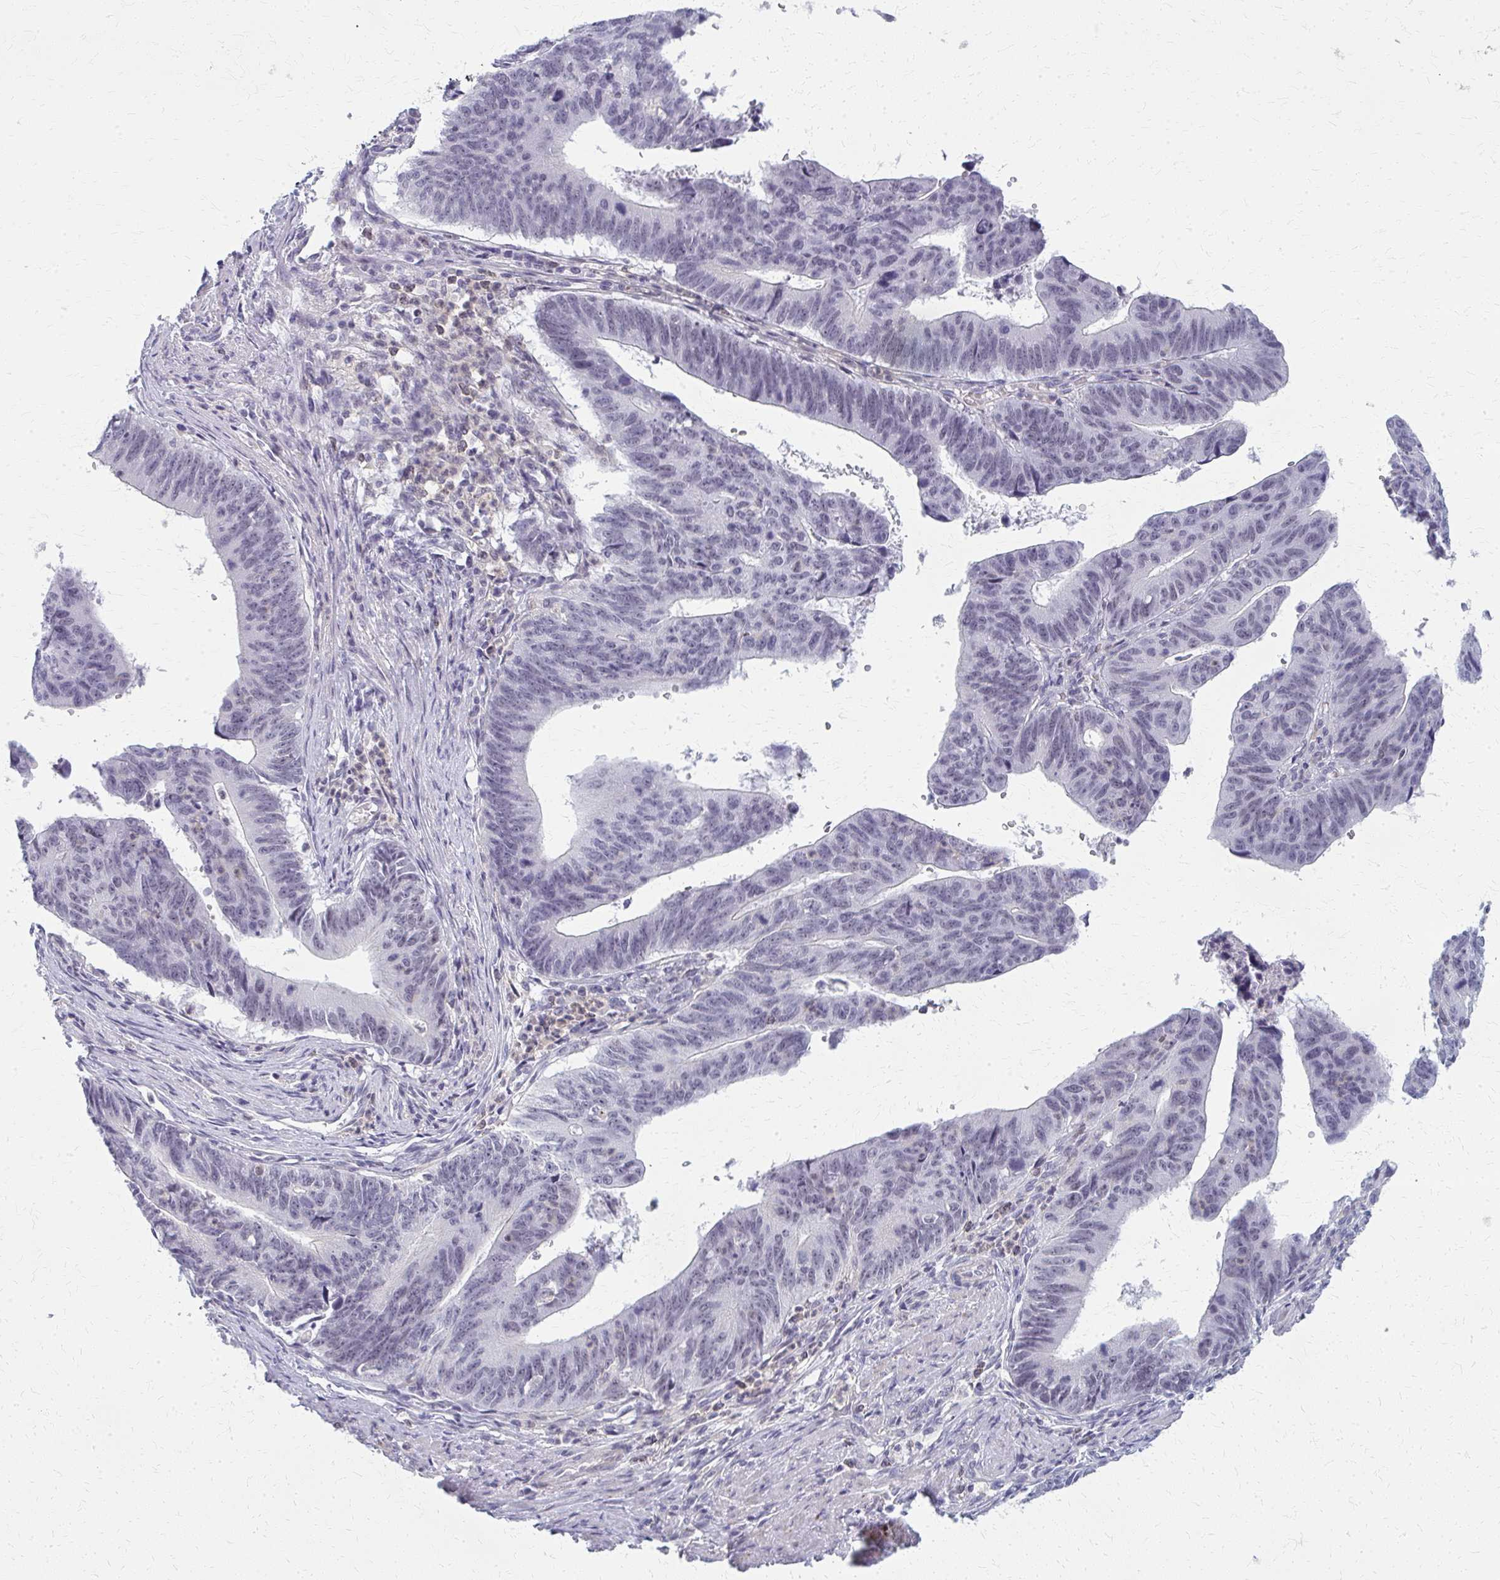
{"staining": {"intensity": "negative", "quantity": "none", "location": "none"}, "tissue": "stomach cancer", "cell_type": "Tumor cells", "image_type": "cancer", "snomed": [{"axis": "morphology", "description": "Adenocarcinoma, NOS"}, {"axis": "topography", "description": "Stomach"}], "caption": "High magnification brightfield microscopy of stomach cancer stained with DAB (3,3'-diaminobenzidine) (brown) and counterstained with hematoxylin (blue): tumor cells show no significant positivity.", "gene": "CASQ2", "patient": {"sex": "male", "age": 59}}